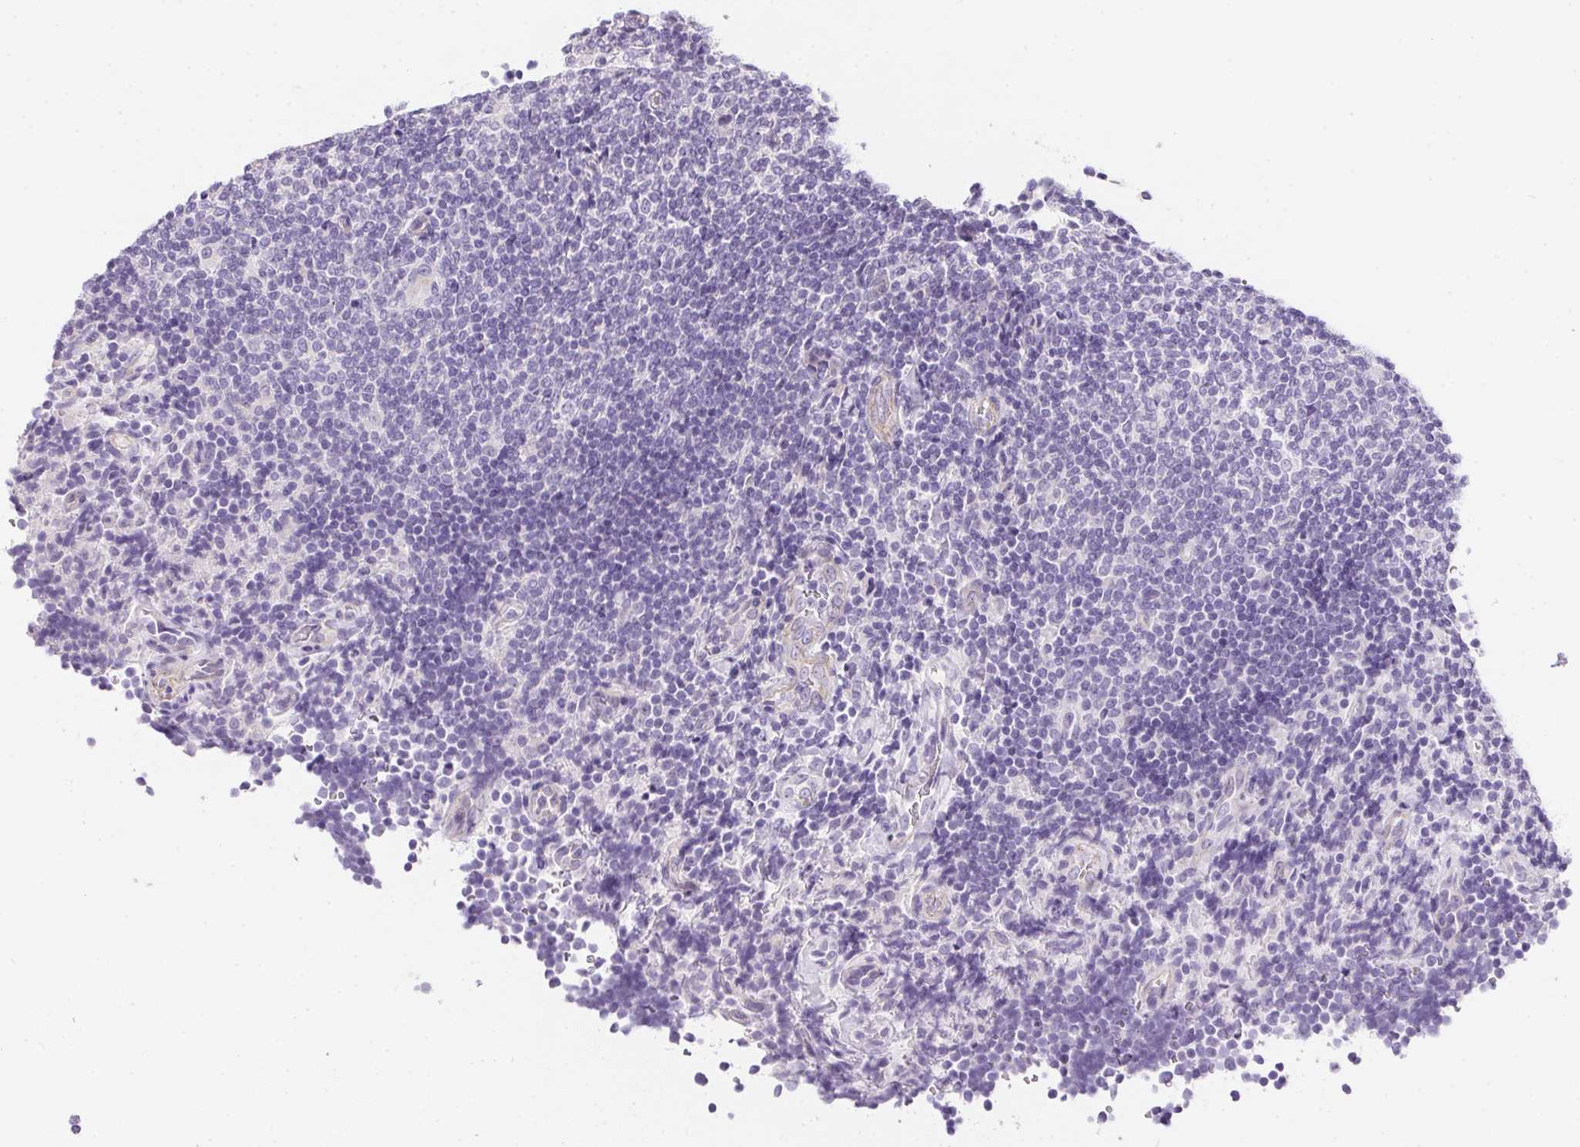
{"staining": {"intensity": "negative", "quantity": "none", "location": "none"}, "tissue": "lymphoma", "cell_type": "Tumor cells", "image_type": "cancer", "snomed": [{"axis": "morphology", "description": "Malignant lymphoma, non-Hodgkin's type, Low grade"}, {"axis": "topography", "description": "Lymph node"}], "caption": "The immunohistochemistry (IHC) micrograph has no significant expression in tumor cells of low-grade malignant lymphoma, non-Hodgkin's type tissue.", "gene": "AQP5", "patient": {"sex": "male", "age": 52}}